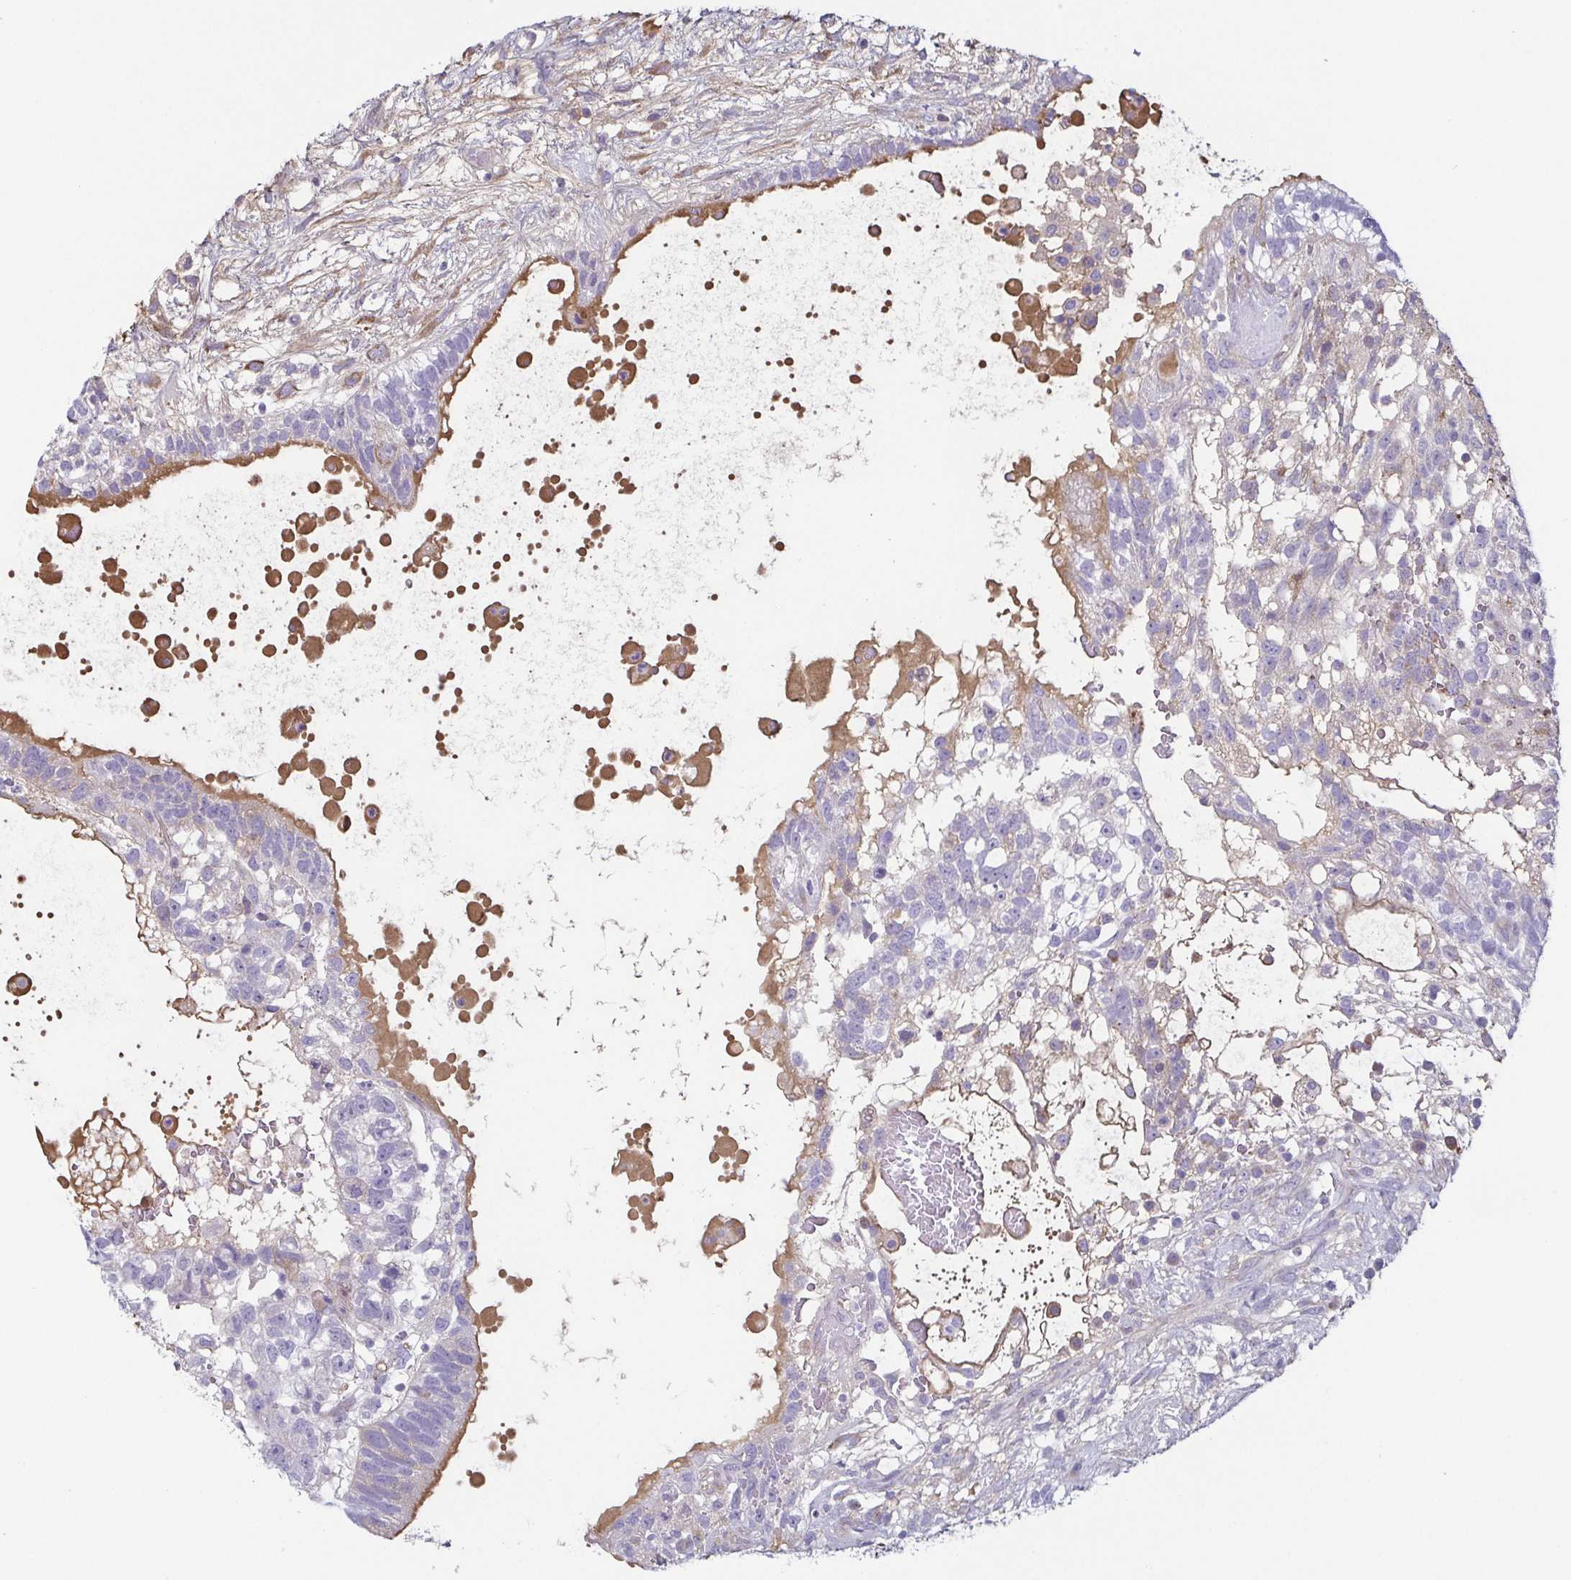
{"staining": {"intensity": "negative", "quantity": "none", "location": "none"}, "tissue": "testis cancer", "cell_type": "Tumor cells", "image_type": "cancer", "snomed": [{"axis": "morphology", "description": "Normal tissue, NOS"}, {"axis": "morphology", "description": "Carcinoma, Embryonal, NOS"}, {"axis": "topography", "description": "Testis"}], "caption": "A photomicrograph of testis embryonal carcinoma stained for a protein demonstrates no brown staining in tumor cells. (Stains: DAB (3,3'-diaminobenzidine) IHC with hematoxylin counter stain, Microscopy: brightfield microscopy at high magnification).", "gene": "ECM1", "patient": {"sex": "male", "age": 32}}